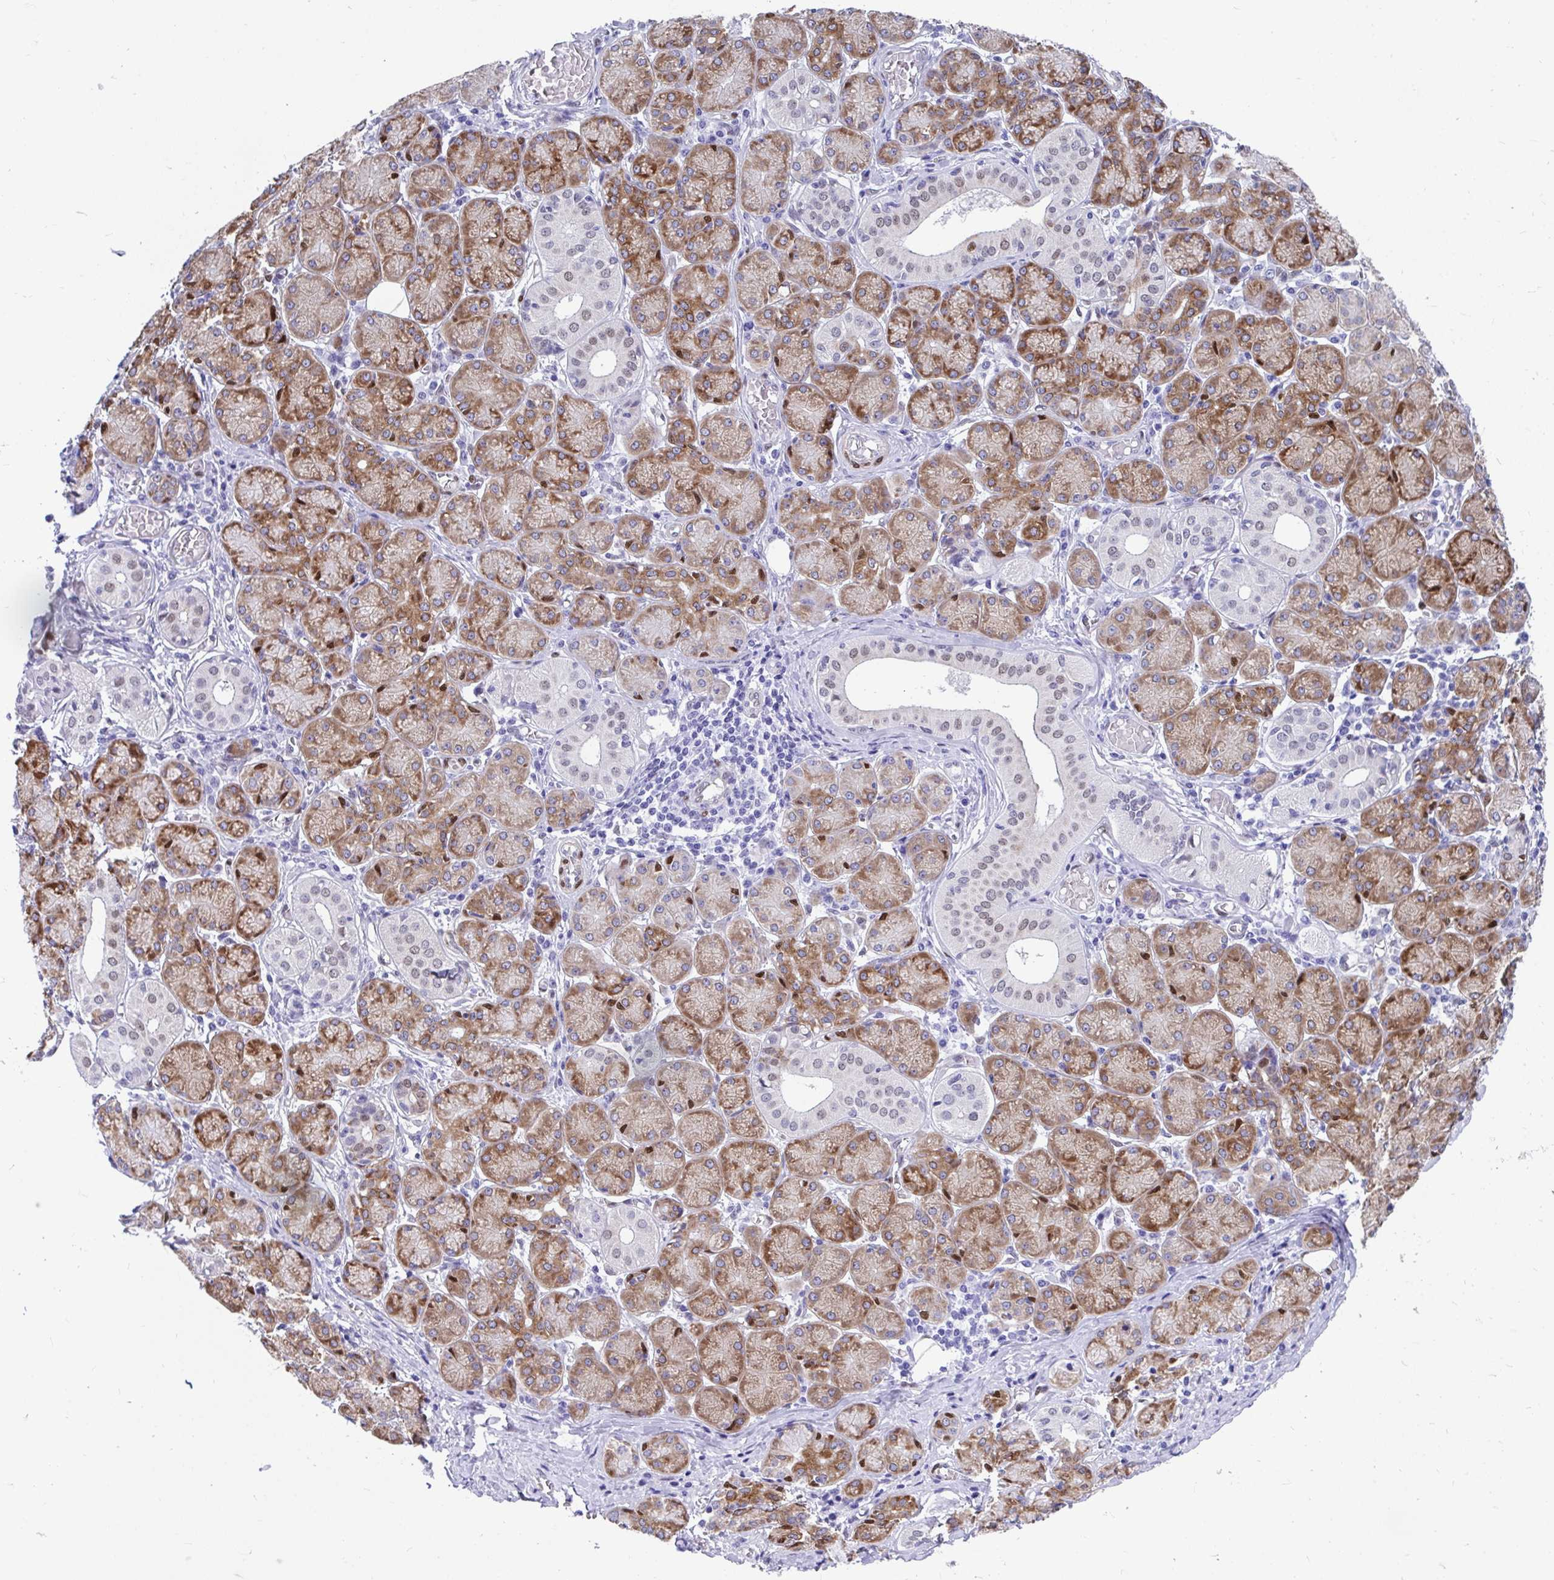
{"staining": {"intensity": "moderate", "quantity": "25%-75%", "location": "cytoplasmic/membranous,nuclear"}, "tissue": "salivary gland", "cell_type": "Glandular cells", "image_type": "normal", "snomed": [{"axis": "morphology", "description": "Normal tissue, NOS"}, {"axis": "topography", "description": "Salivary gland"}], "caption": "The immunohistochemical stain labels moderate cytoplasmic/membranous,nuclear staining in glandular cells of unremarkable salivary gland.", "gene": "RBPMS", "patient": {"sex": "female", "age": 24}}